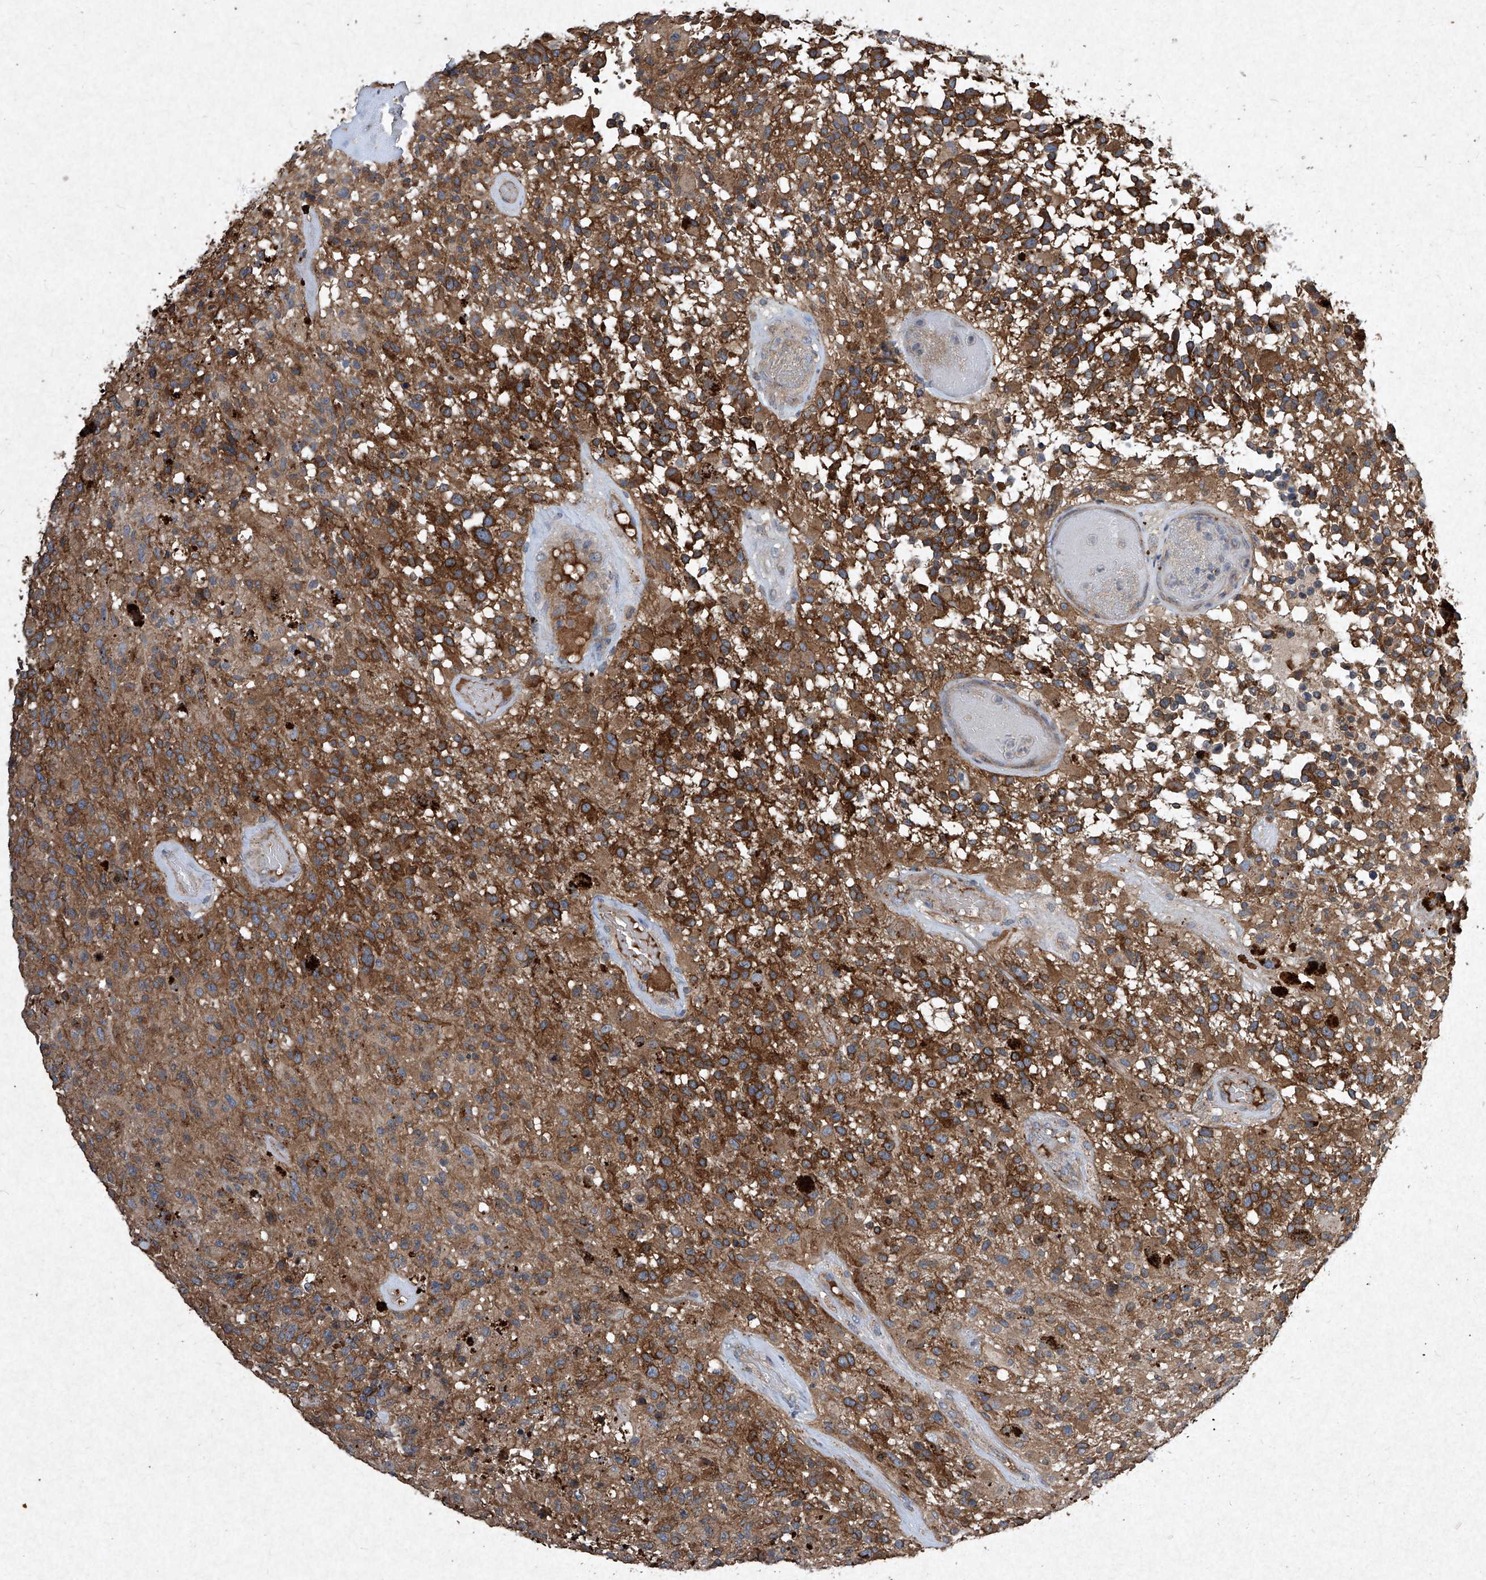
{"staining": {"intensity": "strong", "quantity": "25%-75%", "location": "cytoplasmic/membranous"}, "tissue": "glioma", "cell_type": "Tumor cells", "image_type": "cancer", "snomed": [{"axis": "morphology", "description": "Glioma, malignant, High grade"}, {"axis": "morphology", "description": "Glioblastoma, NOS"}, {"axis": "topography", "description": "Brain"}], "caption": "A high amount of strong cytoplasmic/membranous positivity is identified in about 25%-75% of tumor cells in malignant high-grade glioma tissue. (DAB = brown stain, brightfield microscopy at high magnification).", "gene": "MED16", "patient": {"sex": "male", "age": 60}}